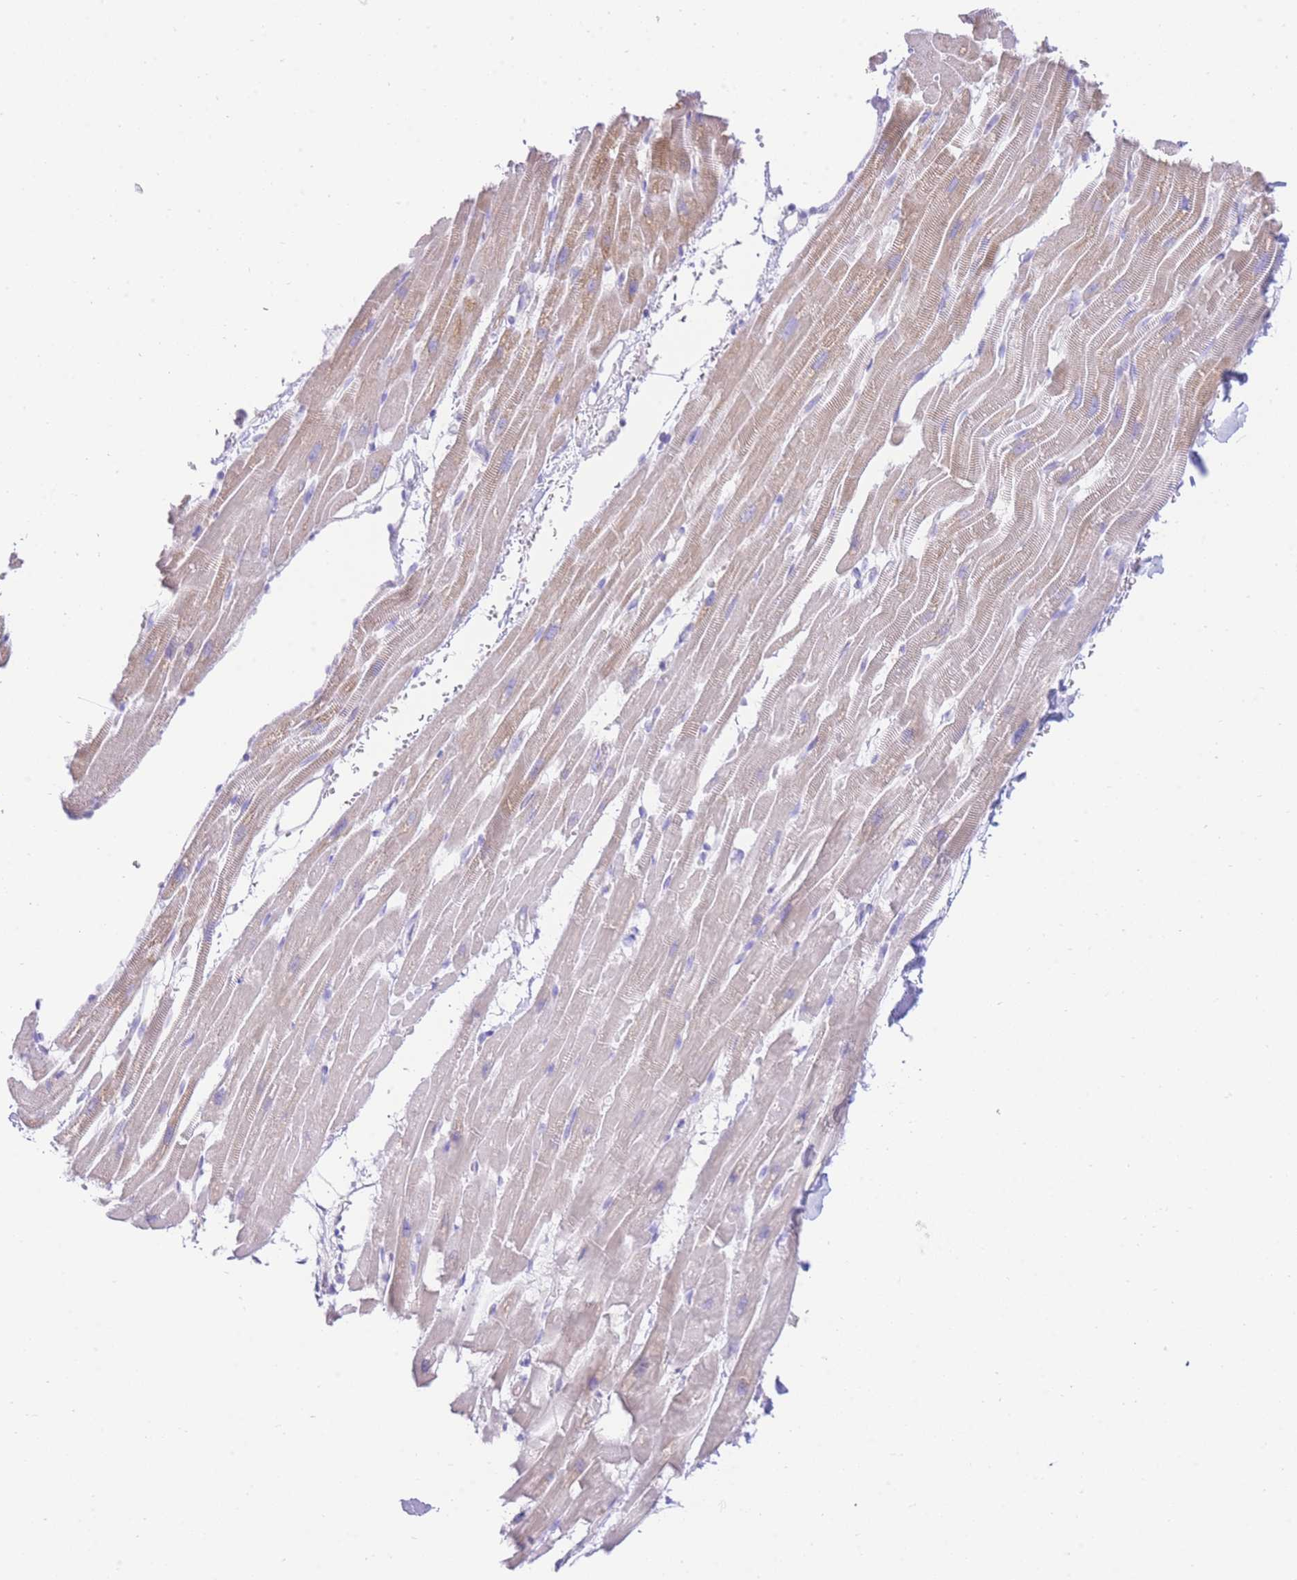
{"staining": {"intensity": "moderate", "quantity": "<25%", "location": "cytoplasmic/membranous"}, "tissue": "heart muscle", "cell_type": "Cardiomyocytes", "image_type": "normal", "snomed": [{"axis": "morphology", "description": "Normal tissue, NOS"}, {"axis": "topography", "description": "Heart"}], "caption": "Protein analysis of normal heart muscle exhibits moderate cytoplasmic/membranous expression in about <25% of cardiomyocytes. (Brightfield microscopy of DAB IHC at high magnification).", "gene": "ACSM4", "patient": {"sex": "male", "age": 37}}